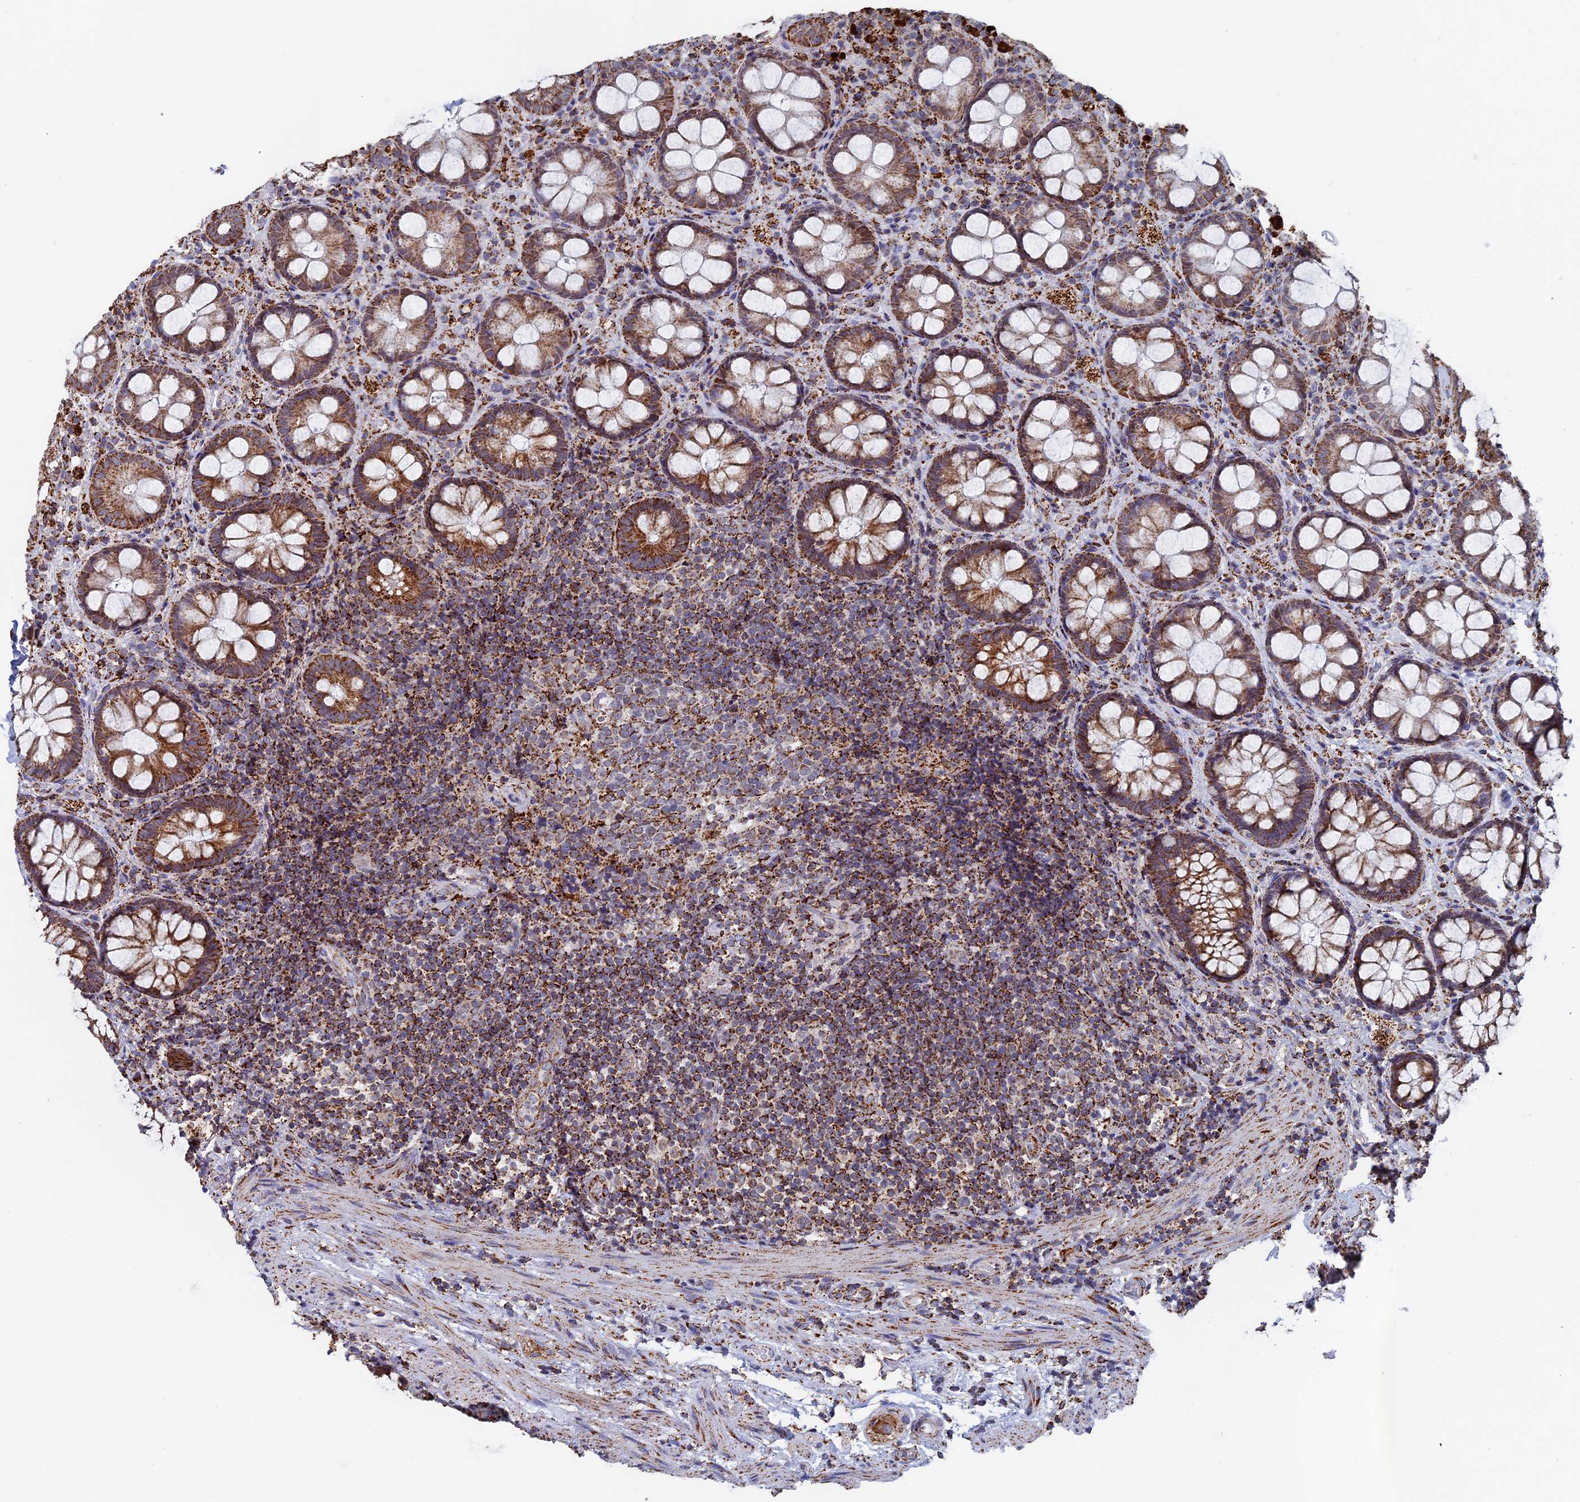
{"staining": {"intensity": "strong", "quantity": ">75%", "location": "cytoplasmic/membranous"}, "tissue": "rectum", "cell_type": "Glandular cells", "image_type": "normal", "snomed": [{"axis": "morphology", "description": "Normal tissue, NOS"}, {"axis": "topography", "description": "Rectum"}], "caption": "Protein staining by IHC shows strong cytoplasmic/membranous expression in about >75% of glandular cells in benign rectum.", "gene": "SEC24D", "patient": {"sex": "male", "age": 83}}